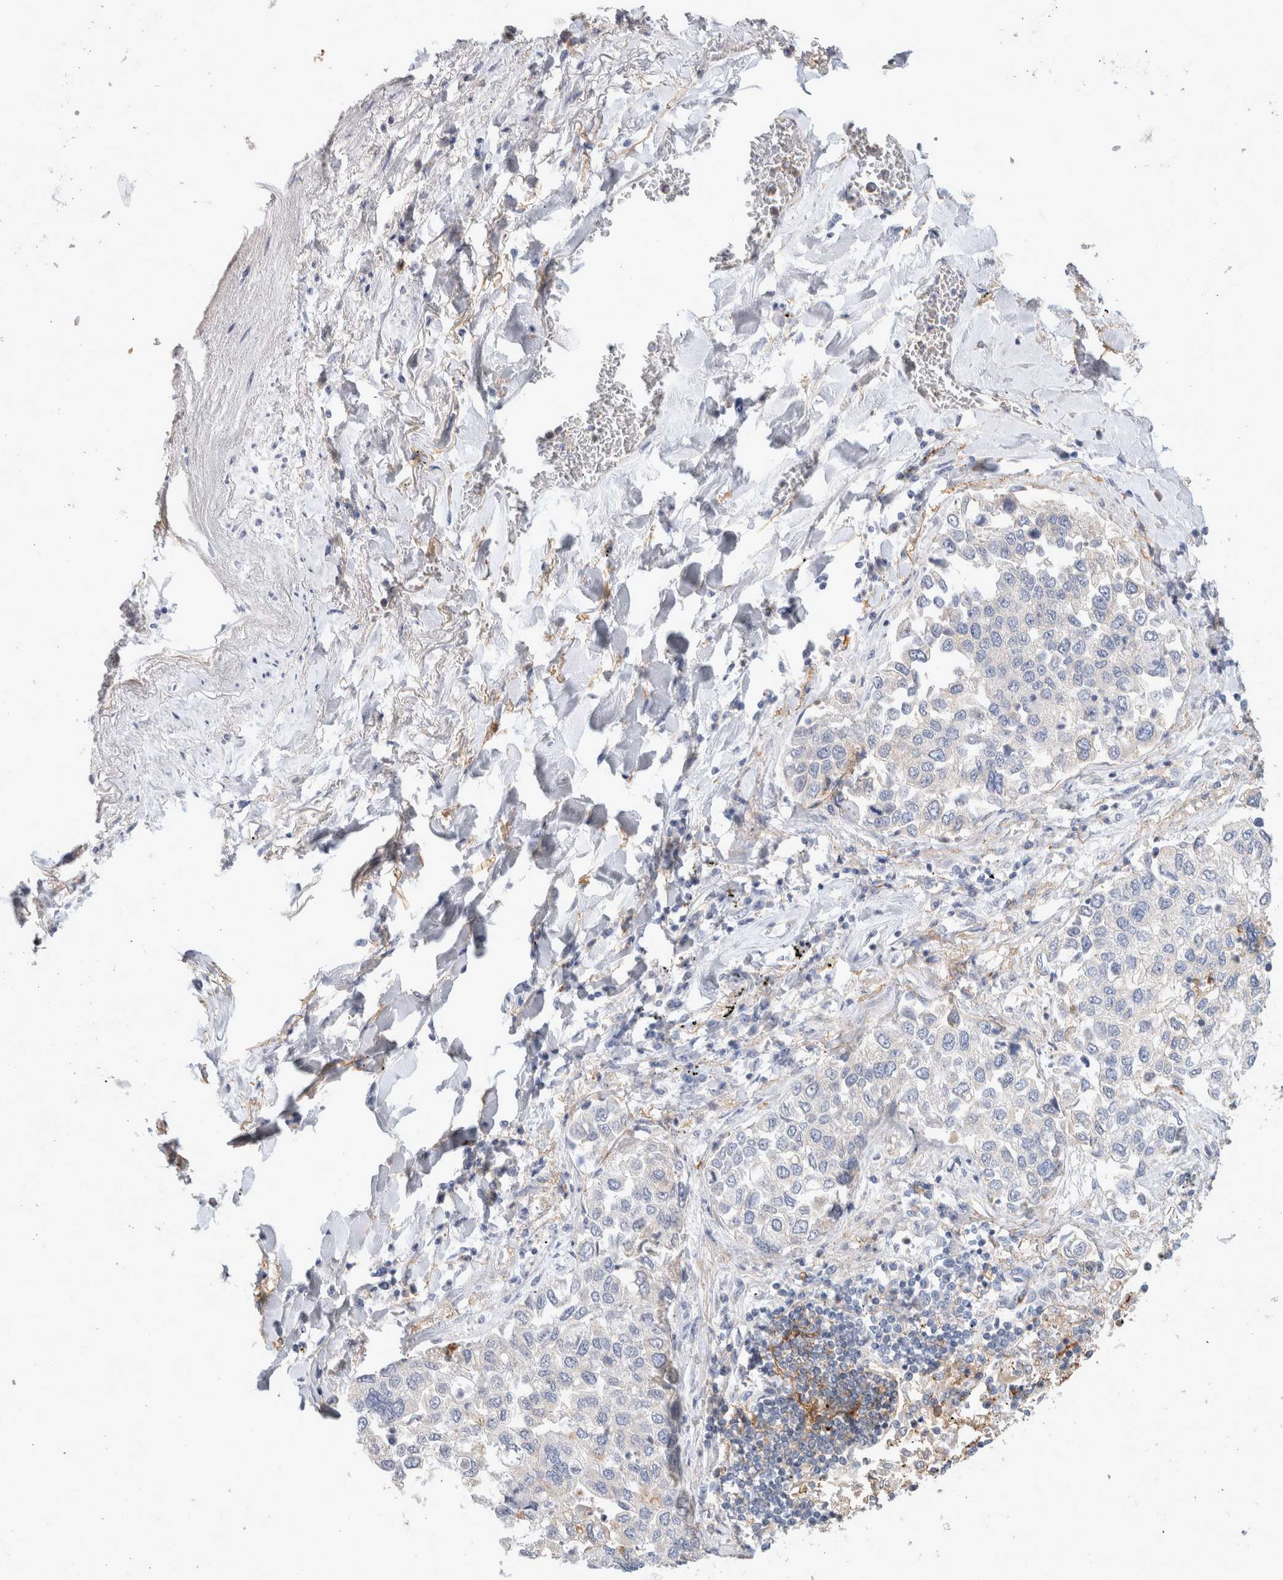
{"staining": {"intensity": "negative", "quantity": "none", "location": "none"}, "tissue": "lung cancer", "cell_type": "Tumor cells", "image_type": "cancer", "snomed": [{"axis": "morphology", "description": "Inflammation, NOS"}, {"axis": "morphology", "description": "Adenocarcinoma, NOS"}, {"axis": "topography", "description": "Lung"}], "caption": "This photomicrograph is of lung adenocarcinoma stained with immunohistochemistry (IHC) to label a protein in brown with the nuclei are counter-stained blue. There is no positivity in tumor cells.", "gene": "CD55", "patient": {"sex": "male", "age": 63}}